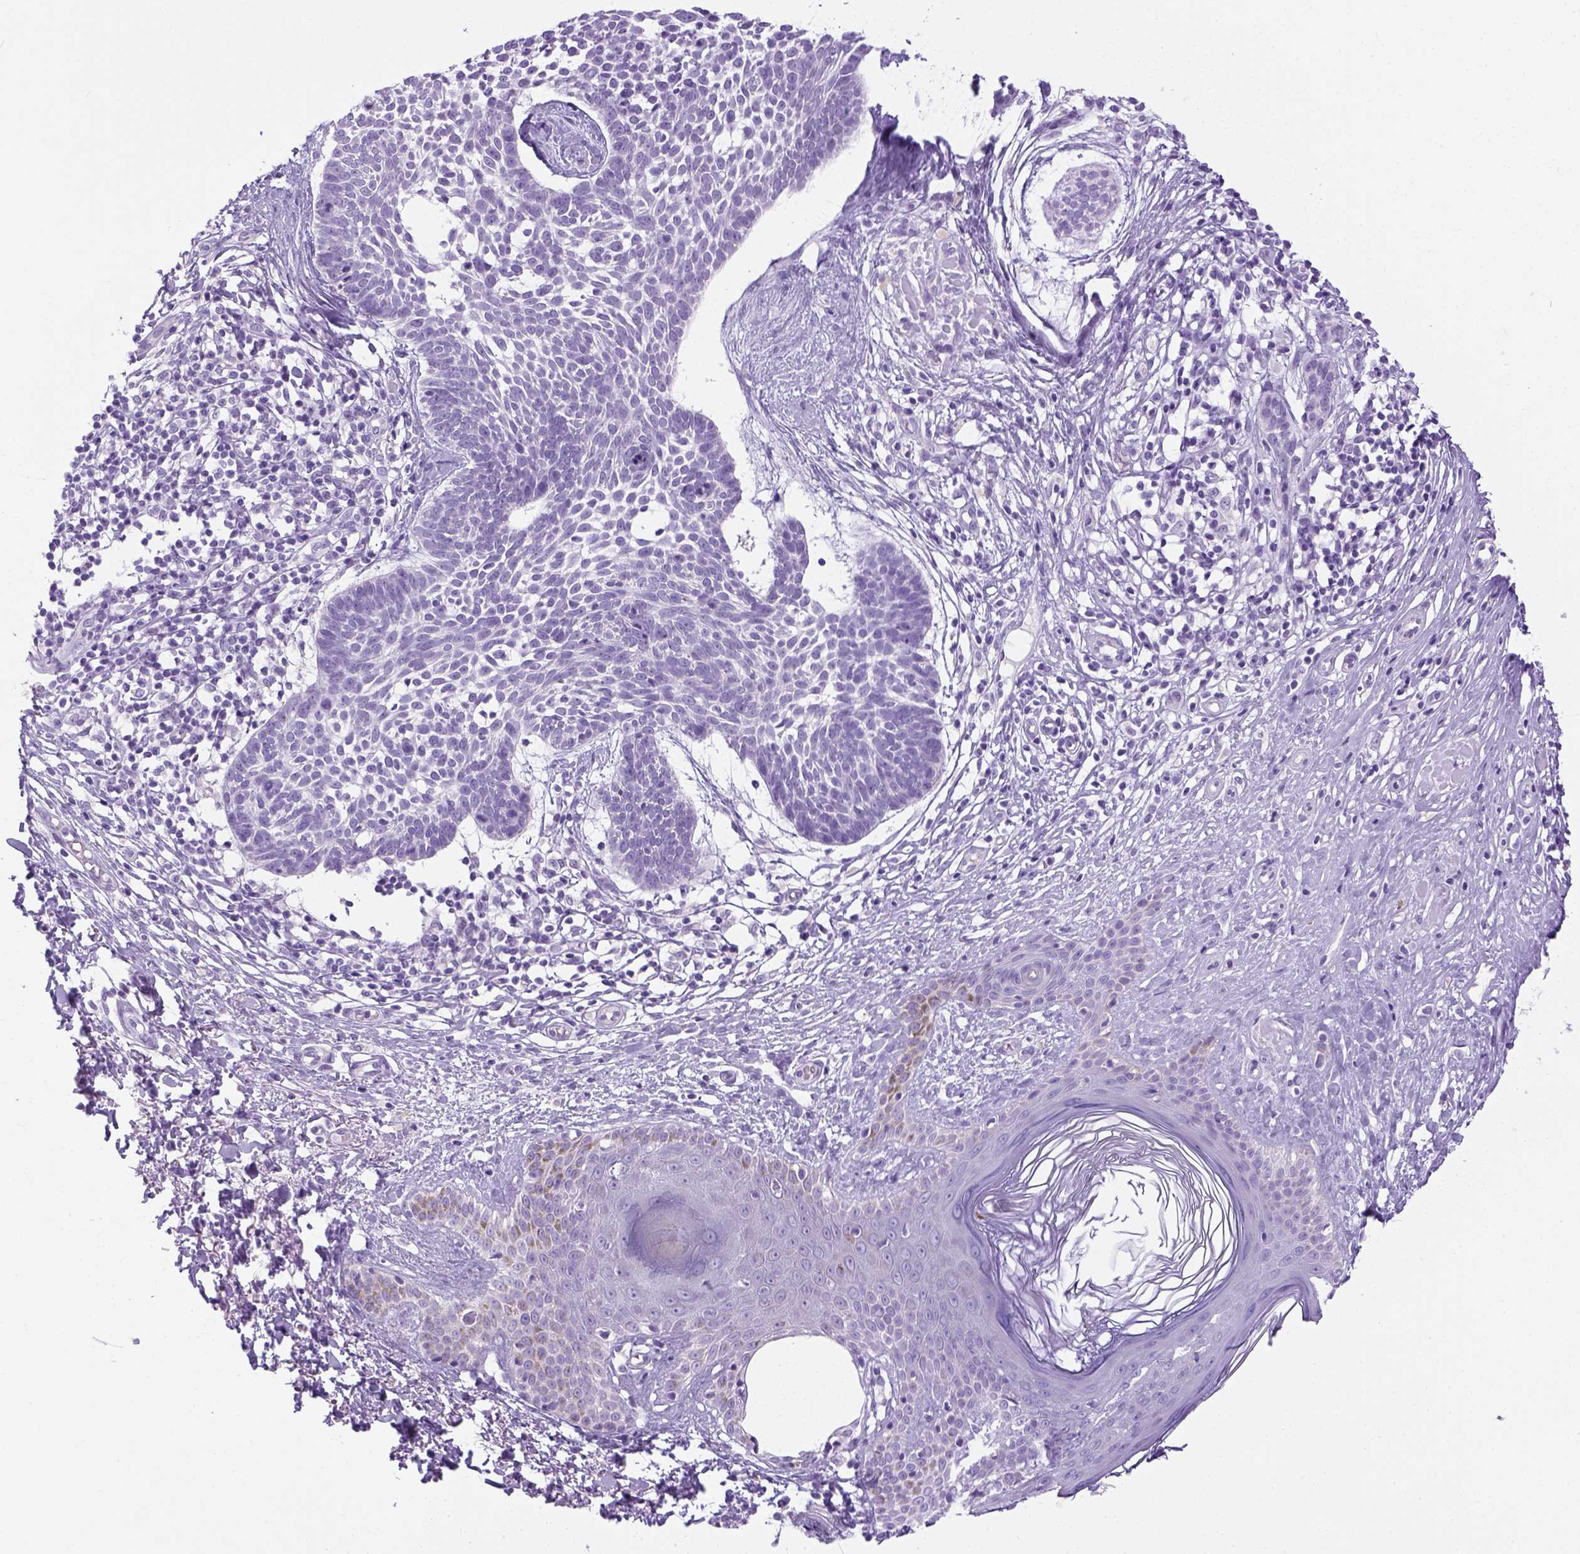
{"staining": {"intensity": "negative", "quantity": "none", "location": "none"}, "tissue": "skin cancer", "cell_type": "Tumor cells", "image_type": "cancer", "snomed": [{"axis": "morphology", "description": "Basal cell carcinoma"}, {"axis": "topography", "description": "Skin"}], "caption": "This micrograph is of basal cell carcinoma (skin) stained with immunohistochemistry (IHC) to label a protein in brown with the nuclei are counter-stained blue. There is no expression in tumor cells. The staining is performed using DAB (3,3'-diaminobenzidine) brown chromogen with nuclei counter-stained in using hematoxylin.", "gene": "LGSN", "patient": {"sex": "male", "age": 85}}